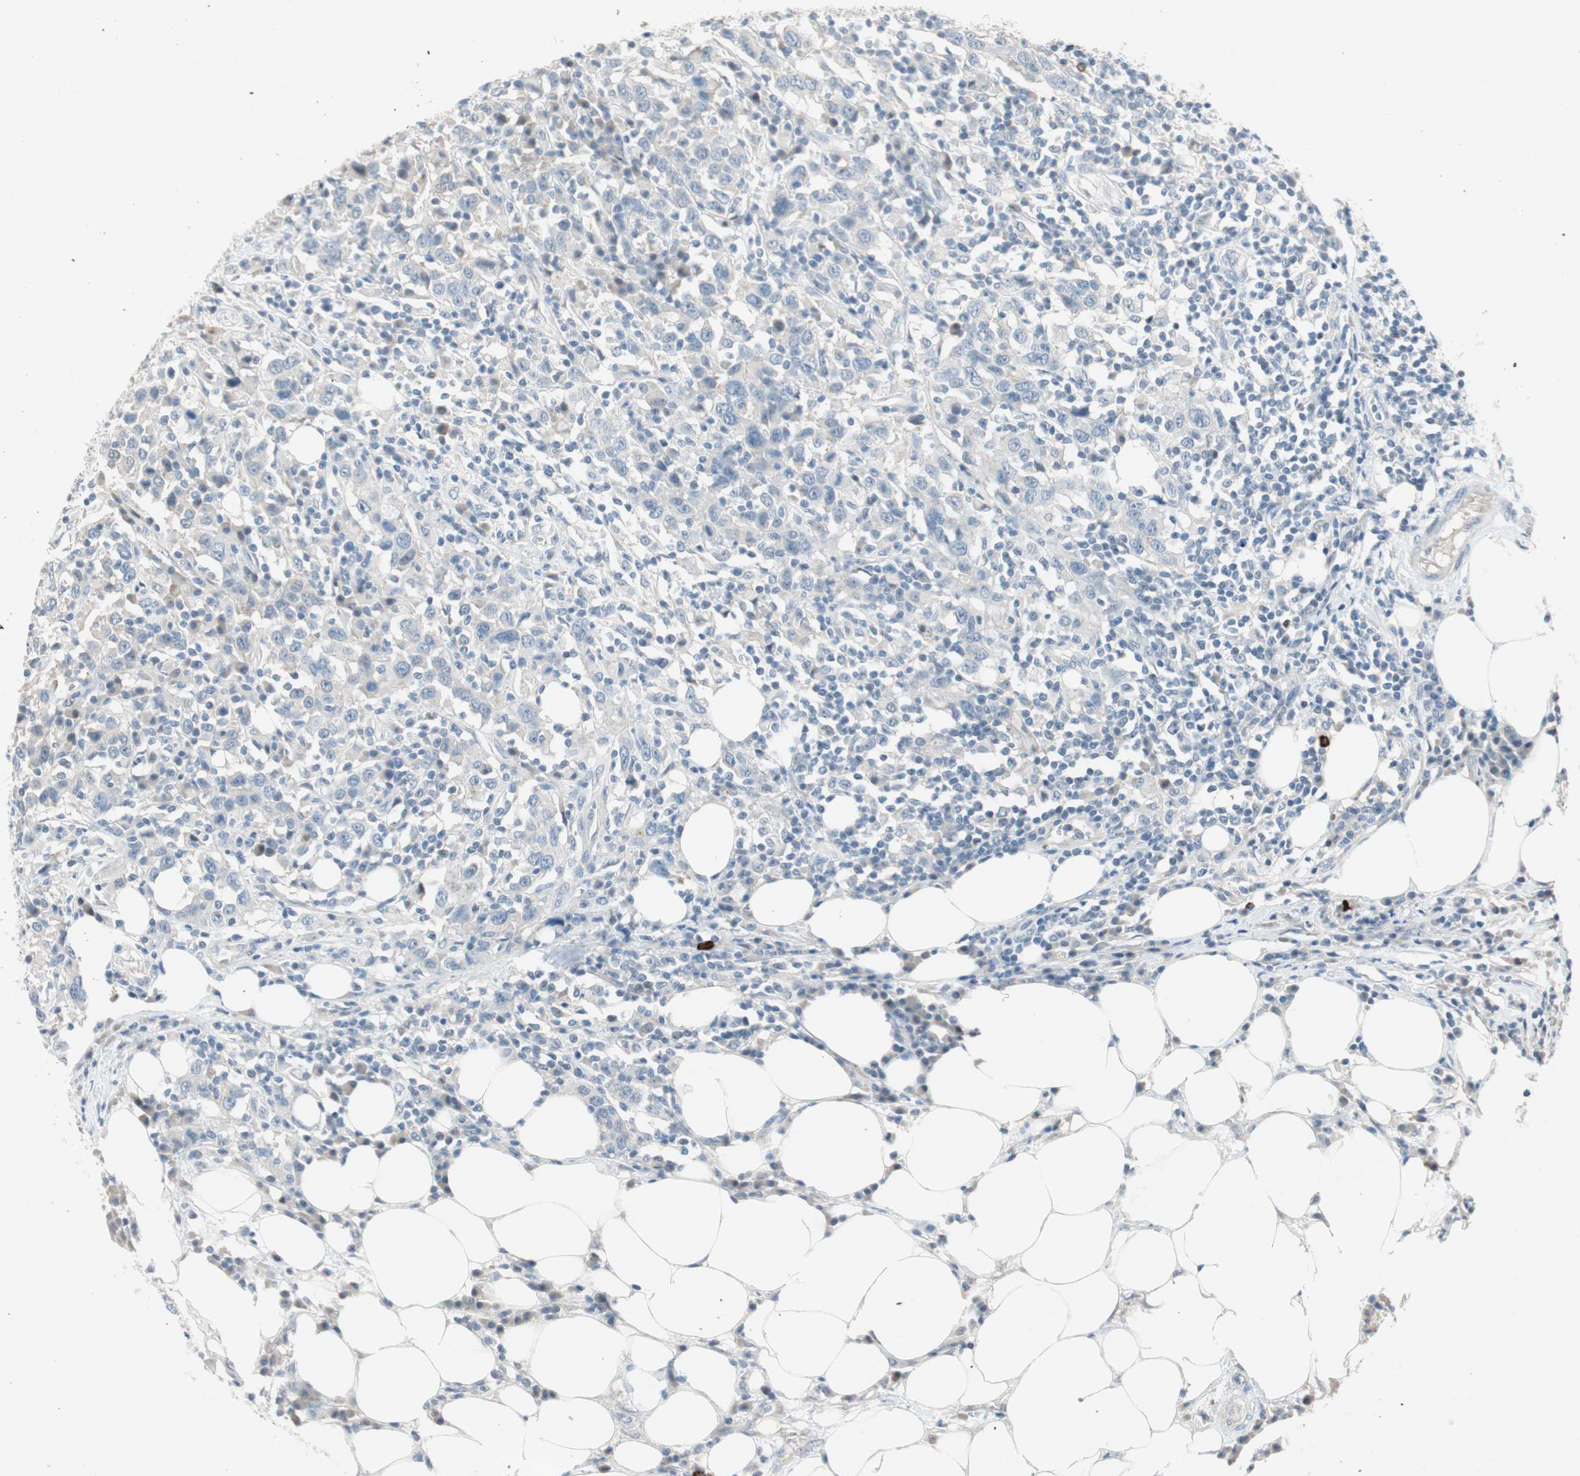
{"staining": {"intensity": "negative", "quantity": "none", "location": "none"}, "tissue": "urothelial cancer", "cell_type": "Tumor cells", "image_type": "cancer", "snomed": [{"axis": "morphology", "description": "Urothelial carcinoma, High grade"}, {"axis": "topography", "description": "Urinary bladder"}], "caption": "IHC micrograph of neoplastic tissue: urothelial cancer stained with DAB (3,3'-diaminobenzidine) reveals no significant protein expression in tumor cells.", "gene": "PDZK1", "patient": {"sex": "male", "age": 61}}